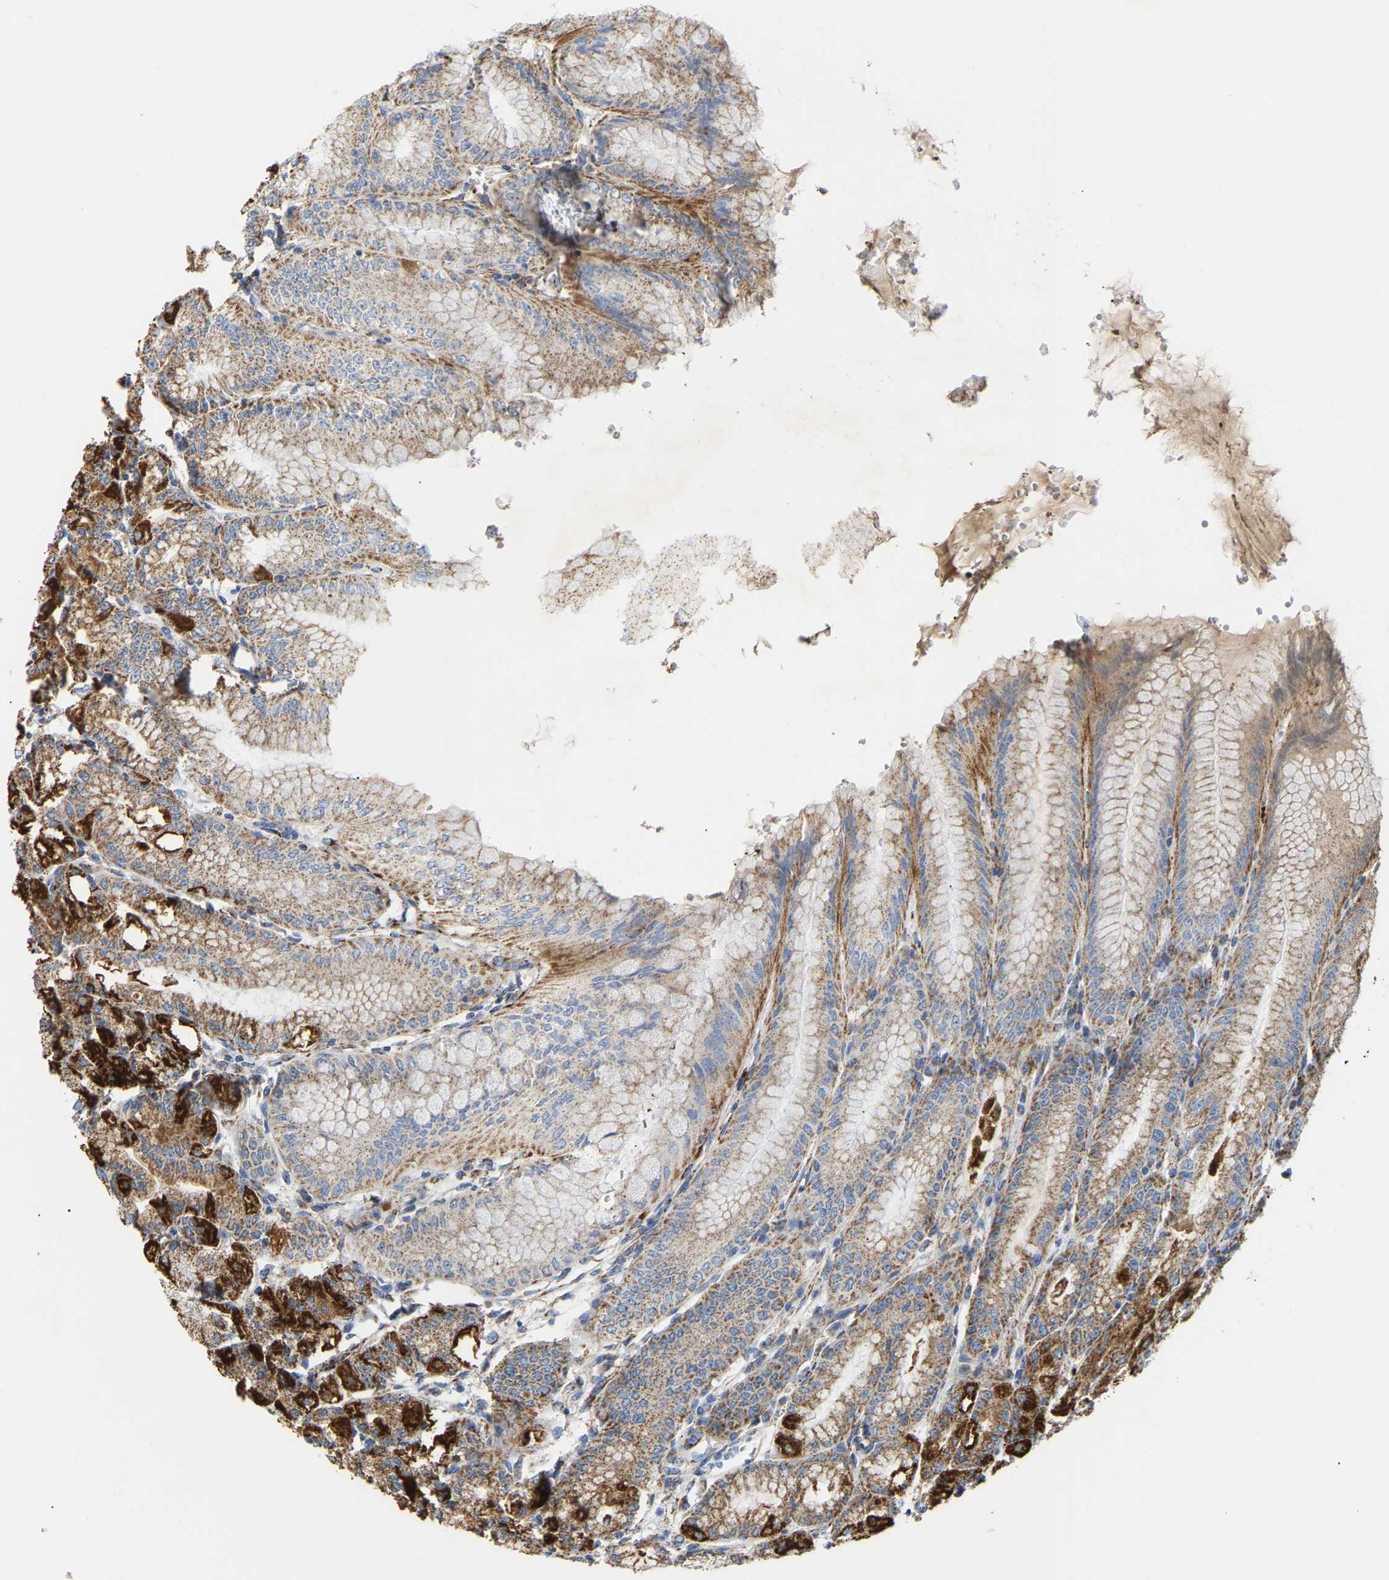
{"staining": {"intensity": "strong", "quantity": ">75%", "location": "cytoplasmic/membranous"}, "tissue": "stomach", "cell_type": "Glandular cells", "image_type": "normal", "snomed": [{"axis": "morphology", "description": "Normal tissue, NOS"}, {"axis": "topography", "description": "Stomach, lower"}], "caption": "Immunohistochemistry of normal stomach displays high levels of strong cytoplasmic/membranous staining in approximately >75% of glandular cells.", "gene": "HIBADH", "patient": {"sex": "male", "age": 71}}